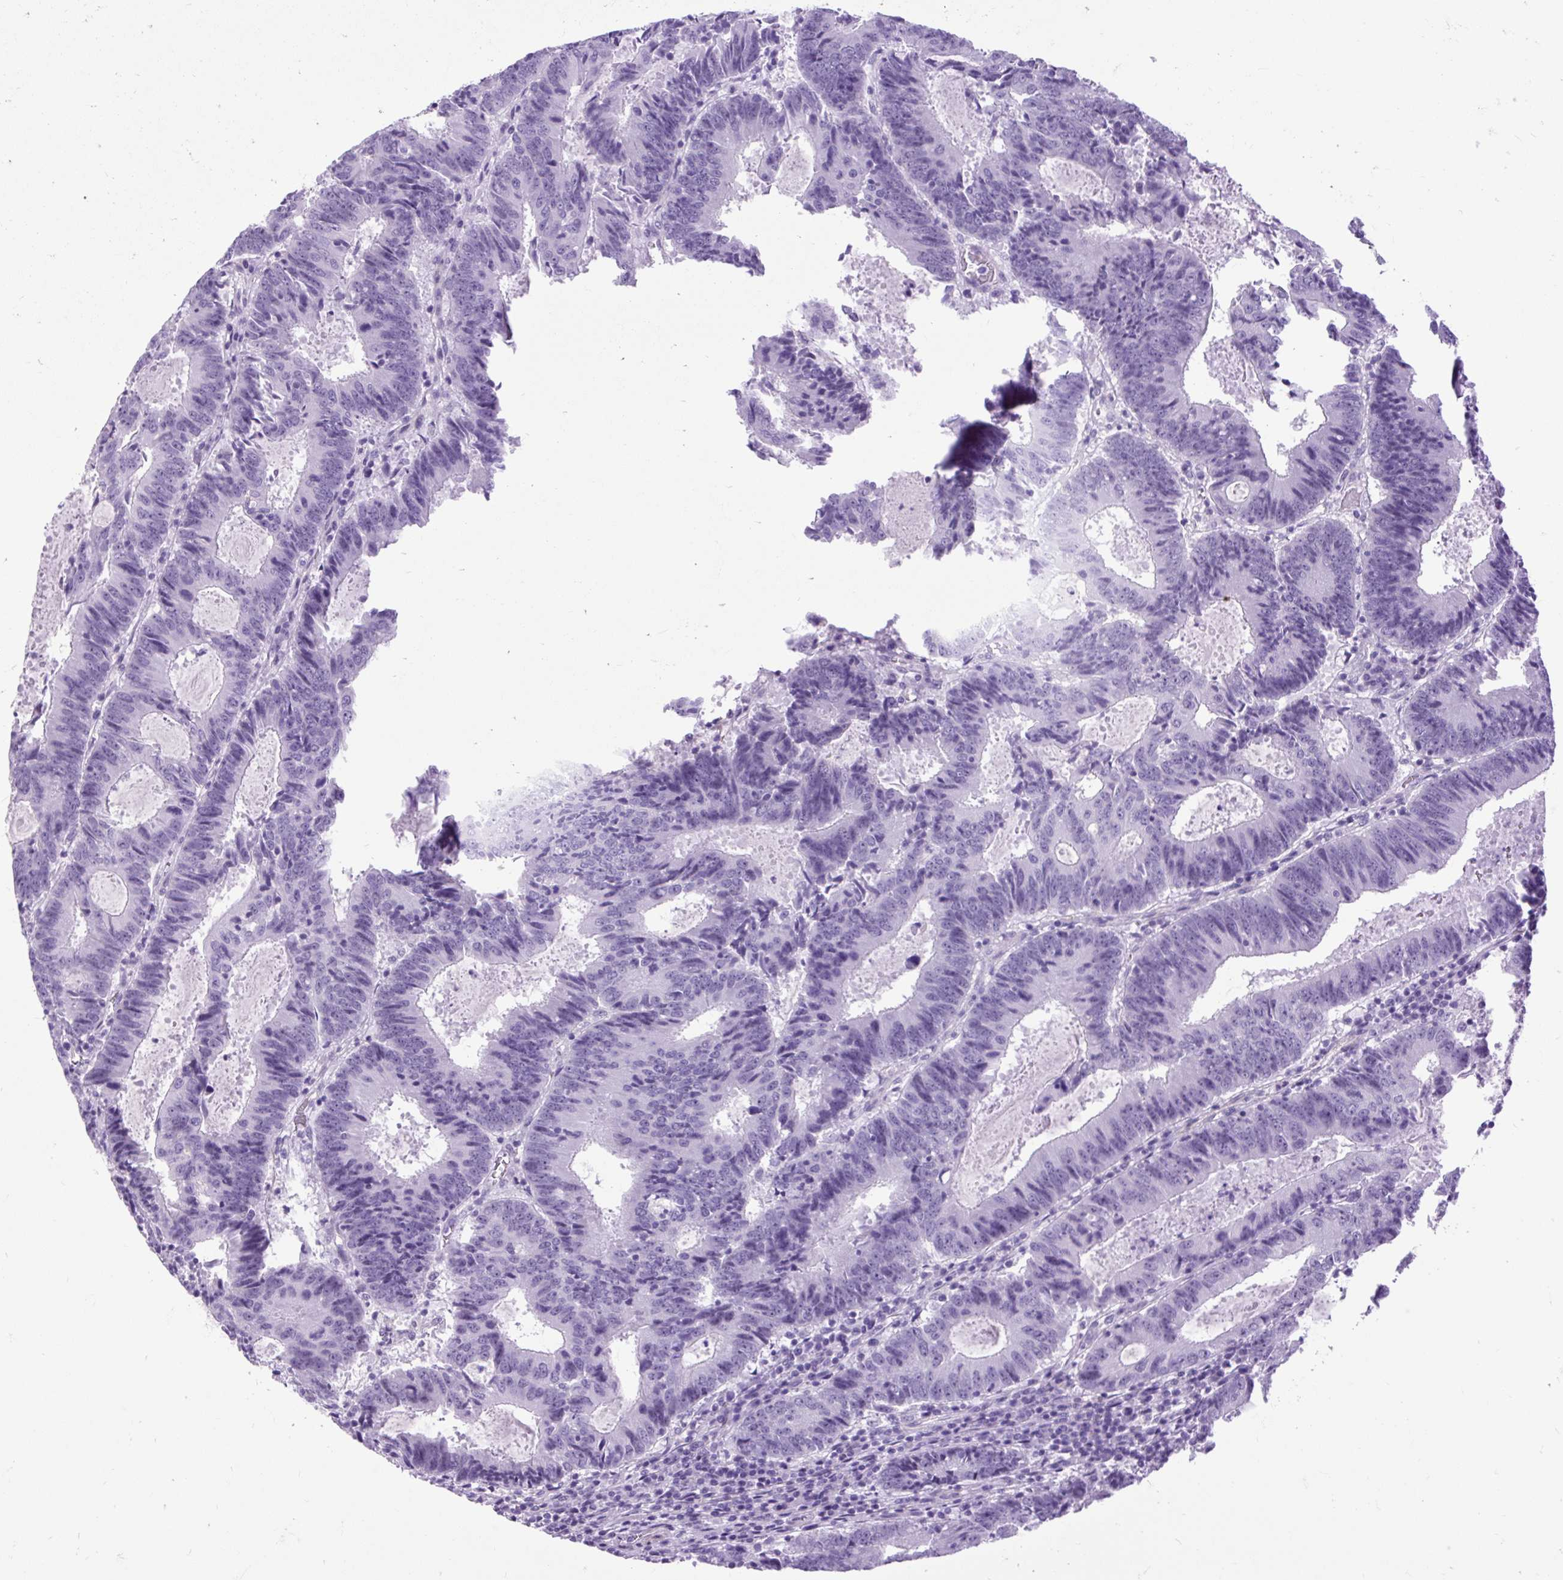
{"staining": {"intensity": "negative", "quantity": "none", "location": "none"}, "tissue": "colorectal cancer", "cell_type": "Tumor cells", "image_type": "cancer", "snomed": [{"axis": "morphology", "description": "Adenocarcinoma, NOS"}, {"axis": "topography", "description": "Colon"}], "caption": "DAB immunohistochemical staining of human colorectal cancer (adenocarcinoma) exhibits no significant expression in tumor cells.", "gene": "DPP6", "patient": {"sex": "male", "age": 67}}